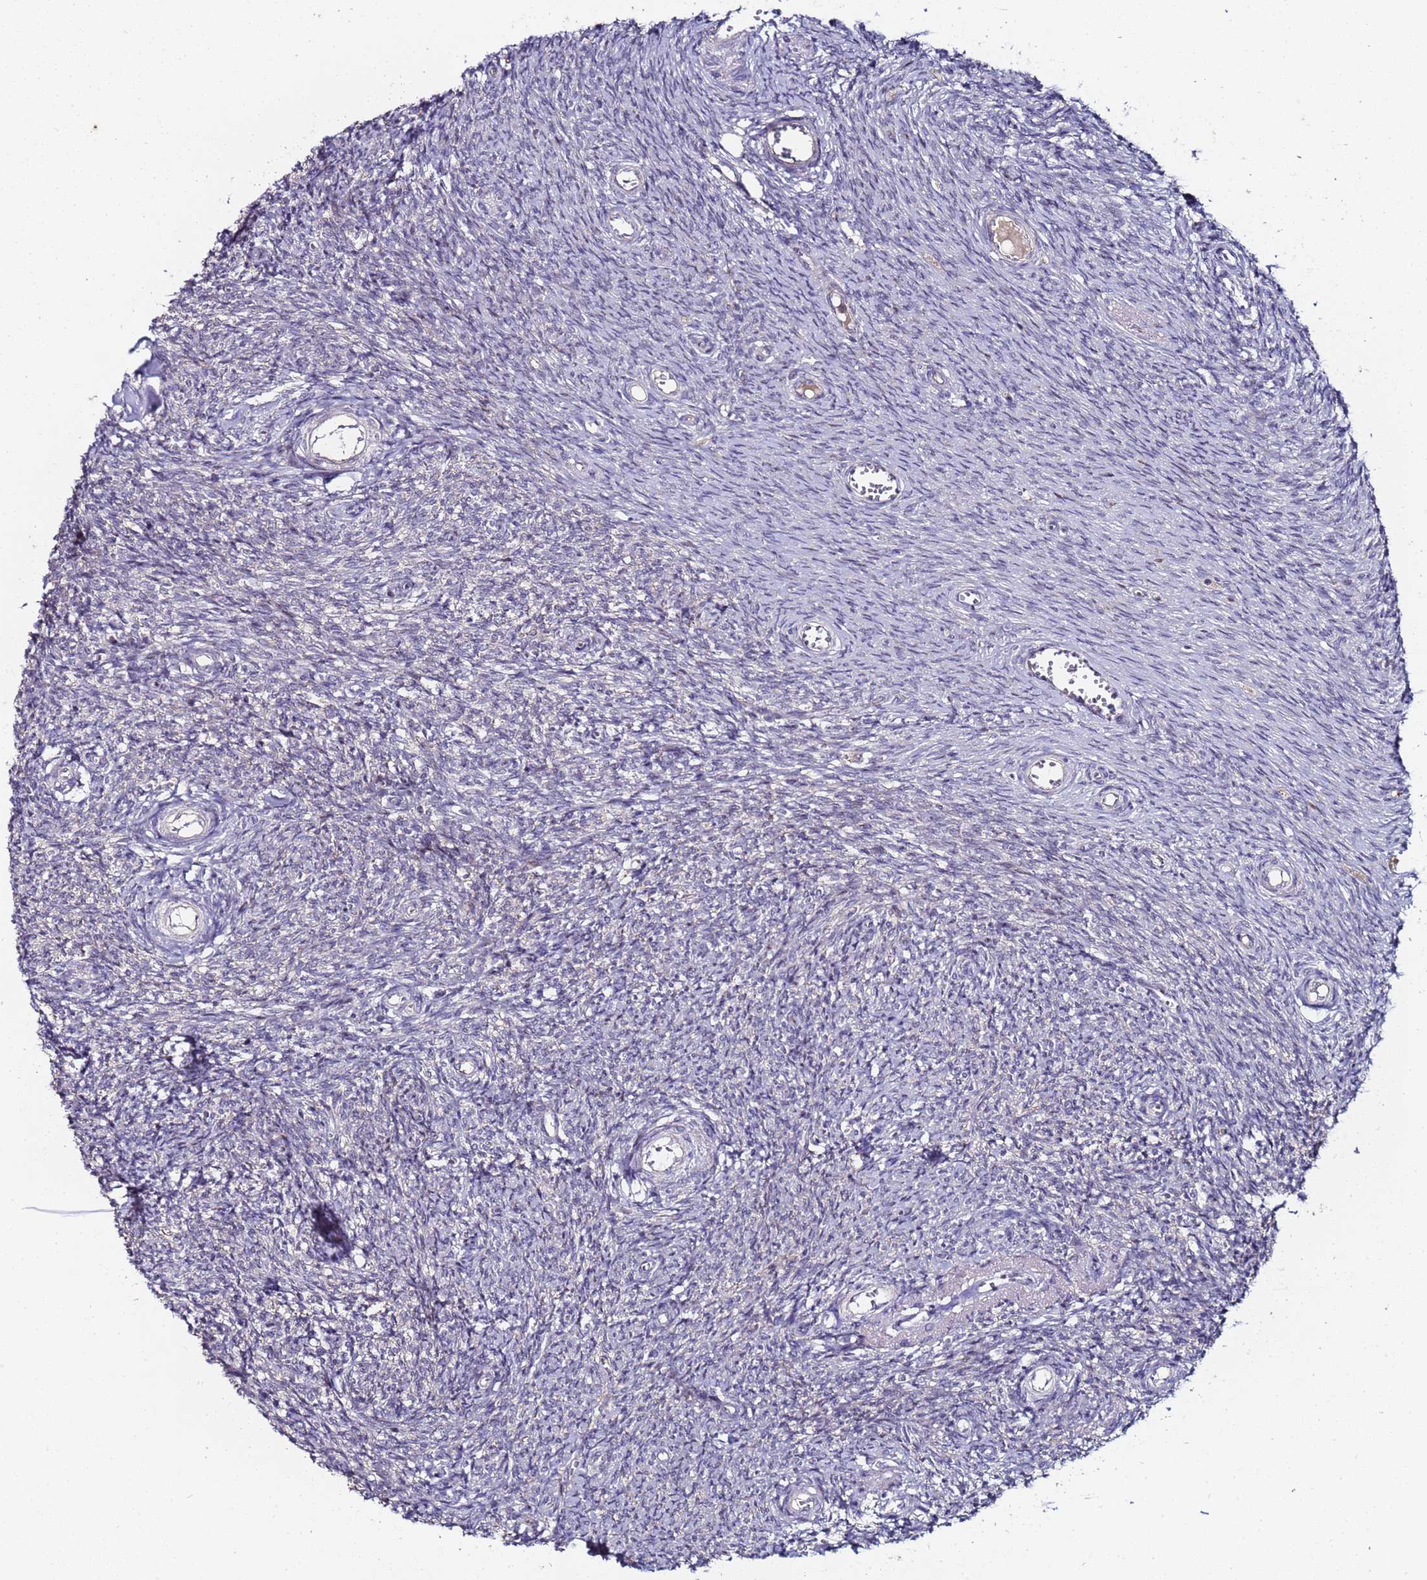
{"staining": {"intensity": "negative", "quantity": "none", "location": "none"}, "tissue": "ovary", "cell_type": "Ovarian stroma cells", "image_type": "normal", "snomed": [{"axis": "morphology", "description": "Normal tissue, NOS"}, {"axis": "topography", "description": "Ovary"}], "caption": "This is a micrograph of immunohistochemistry staining of normal ovary, which shows no expression in ovarian stroma cells. (IHC, brightfield microscopy, high magnification).", "gene": "KRI1", "patient": {"sex": "female", "age": 44}}